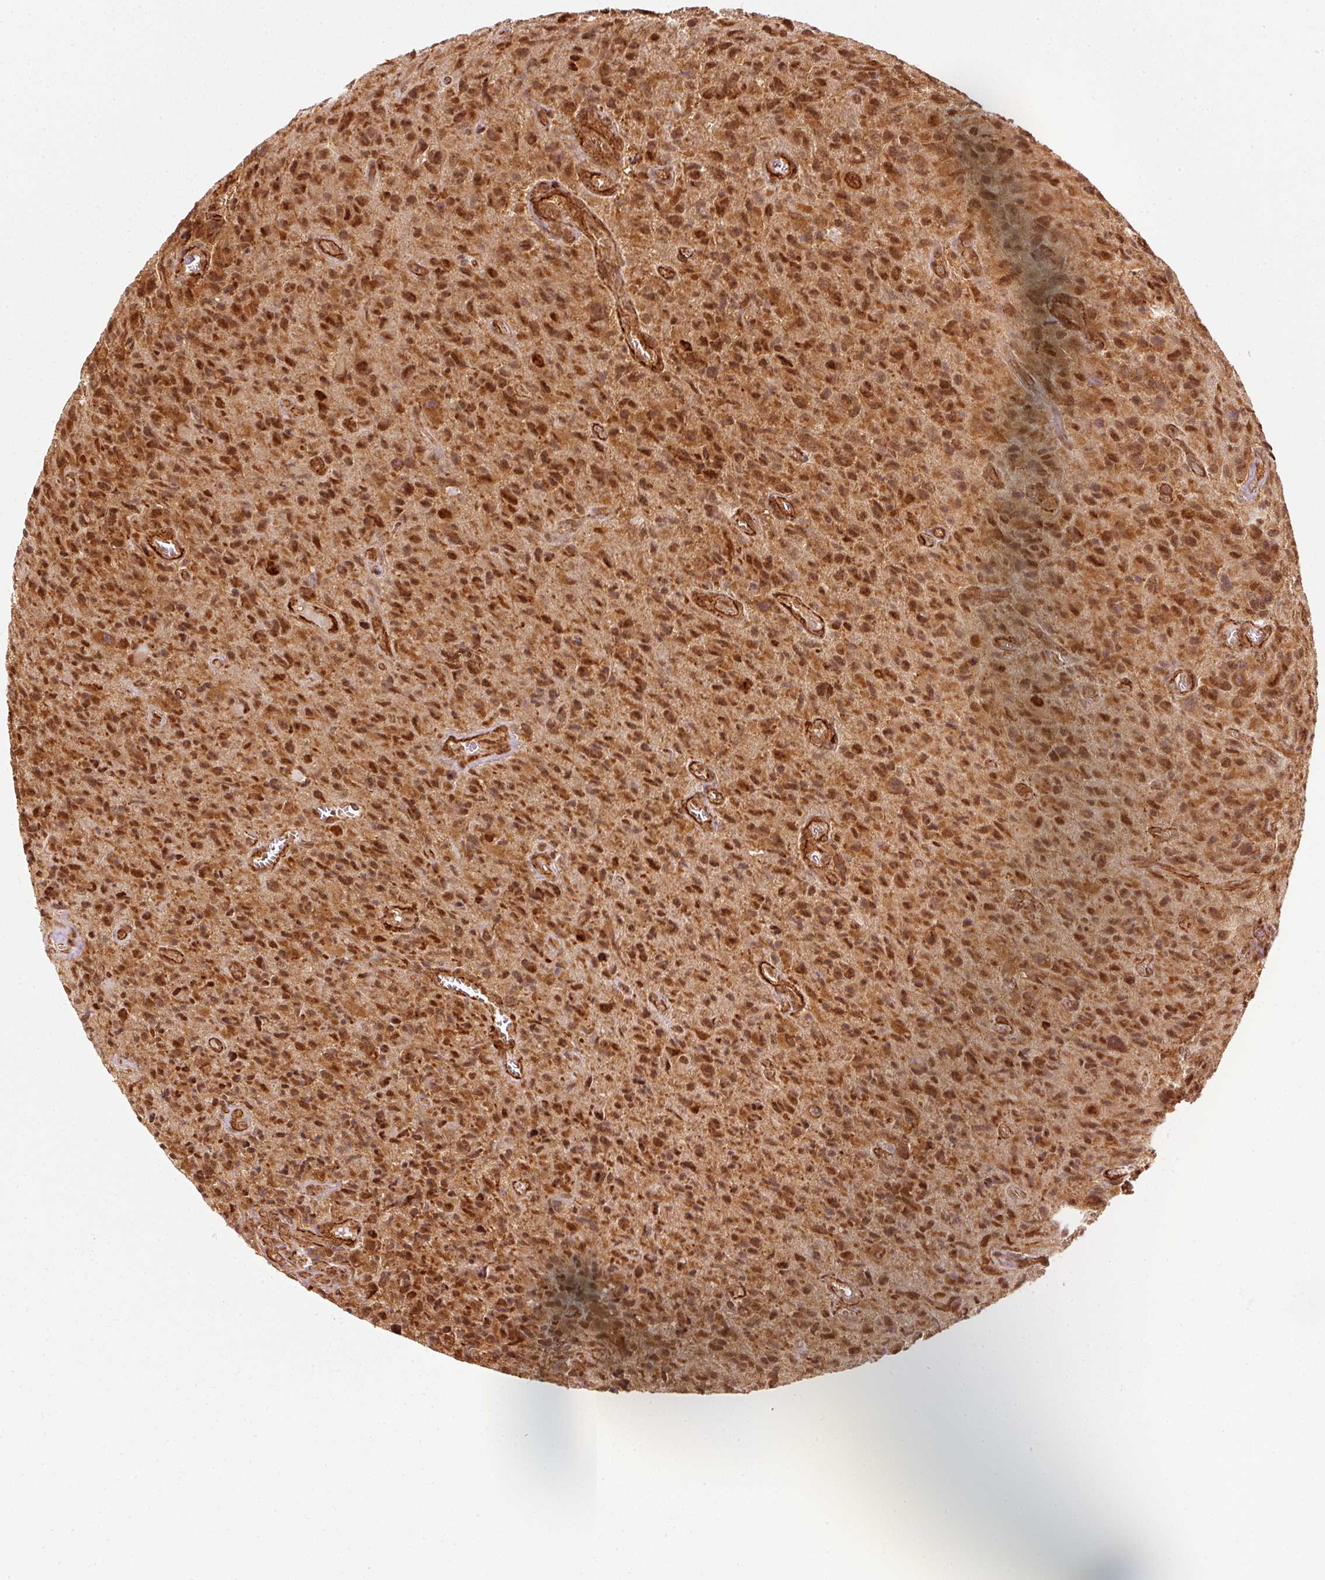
{"staining": {"intensity": "moderate", "quantity": ">75%", "location": "cytoplasmic/membranous,nuclear"}, "tissue": "glioma", "cell_type": "Tumor cells", "image_type": "cancer", "snomed": [{"axis": "morphology", "description": "Glioma, malignant, High grade"}, {"axis": "topography", "description": "Brain"}], "caption": "Malignant high-grade glioma was stained to show a protein in brown. There is medium levels of moderate cytoplasmic/membranous and nuclear positivity in about >75% of tumor cells.", "gene": "PSMD1", "patient": {"sex": "male", "age": 76}}